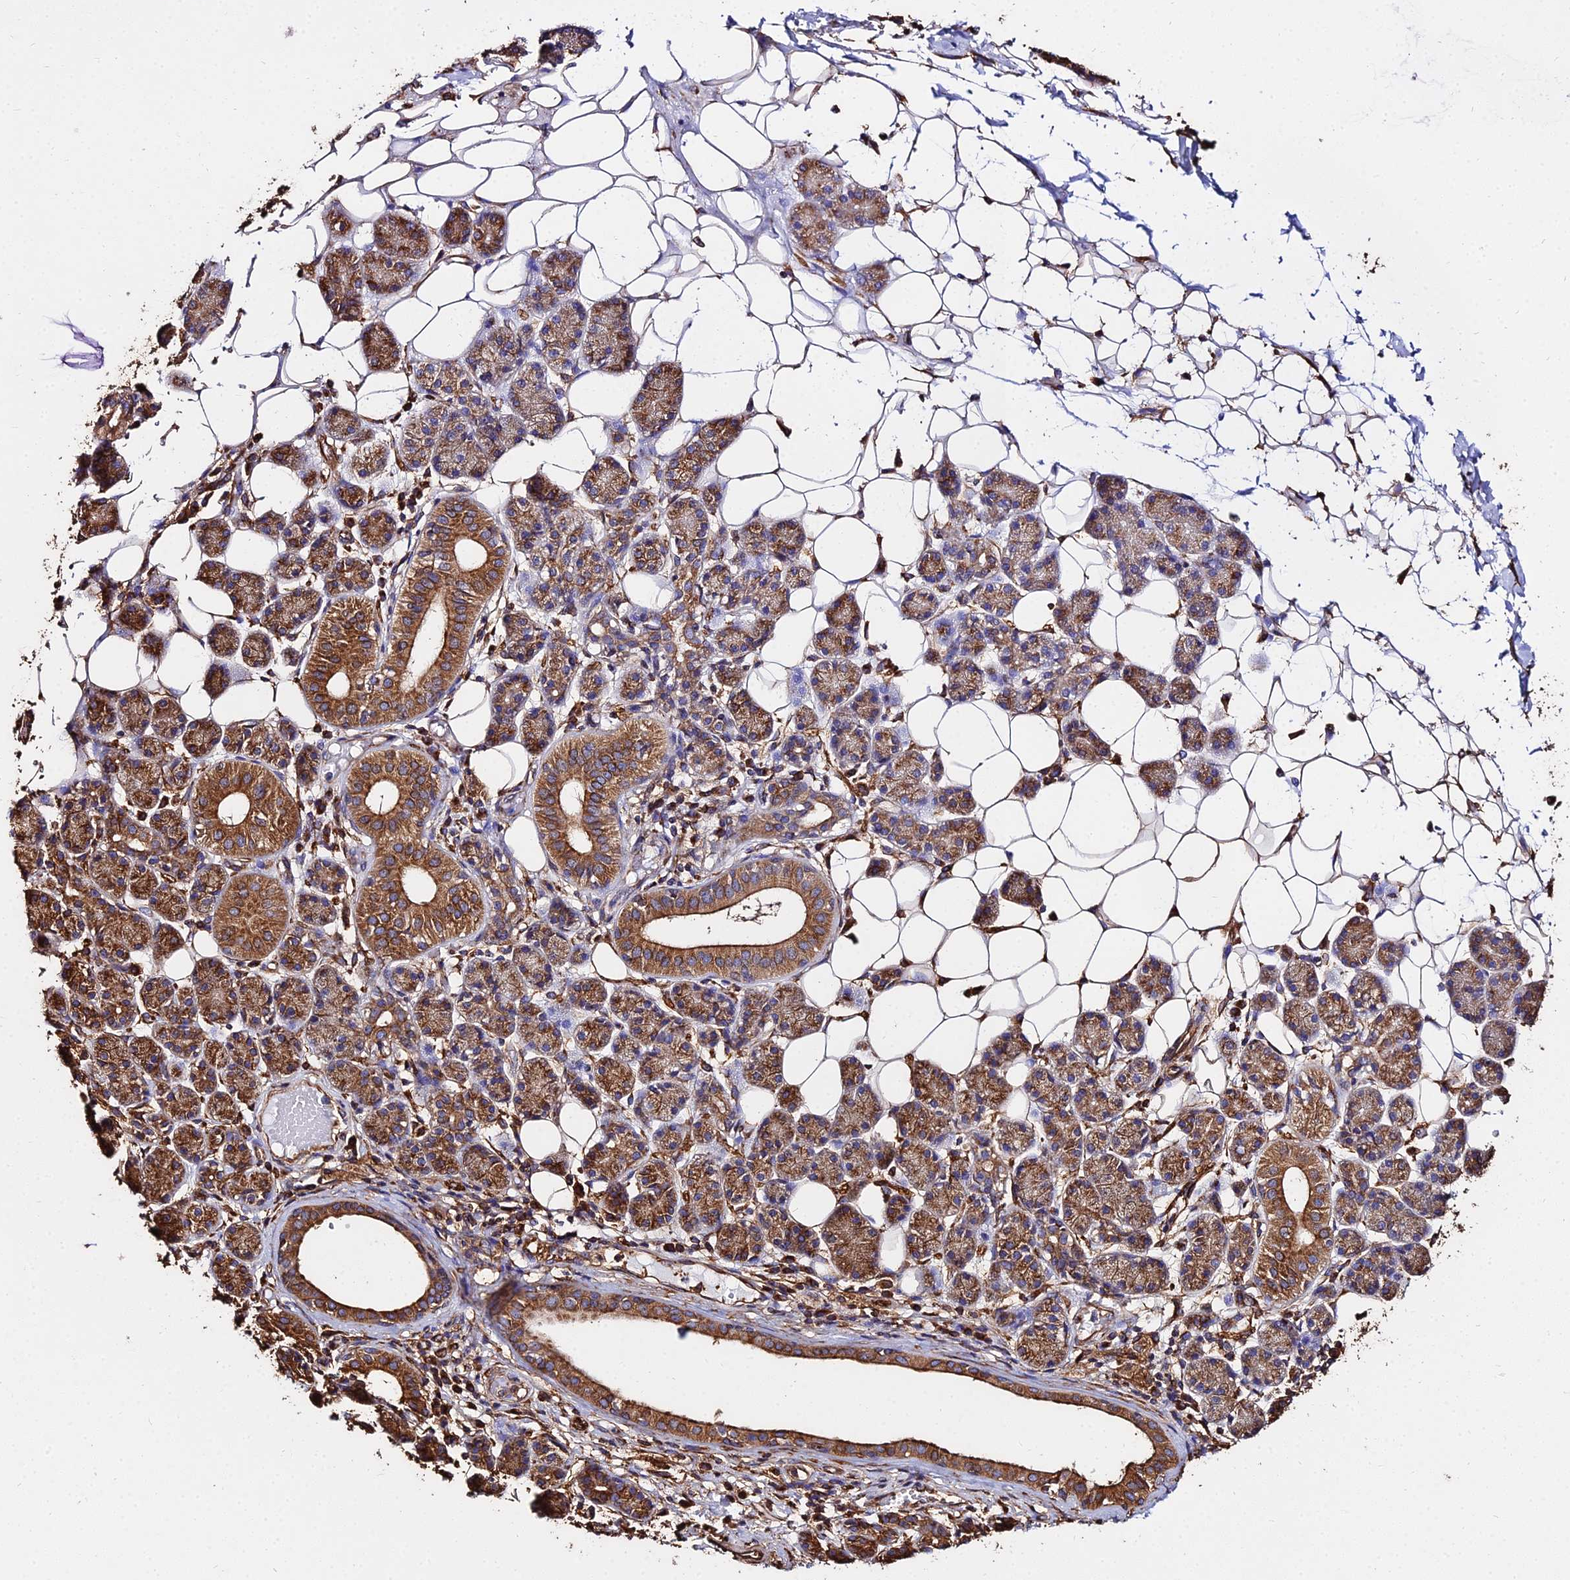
{"staining": {"intensity": "strong", "quantity": ">75%", "location": "cytoplasmic/membranous"}, "tissue": "salivary gland", "cell_type": "Glandular cells", "image_type": "normal", "snomed": [{"axis": "morphology", "description": "Normal tissue, NOS"}, {"axis": "topography", "description": "Salivary gland"}], "caption": "Immunohistochemistry (IHC) micrograph of benign human salivary gland stained for a protein (brown), which displays high levels of strong cytoplasmic/membranous expression in approximately >75% of glandular cells.", "gene": "TUBA1A", "patient": {"sex": "female", "age": 33}}